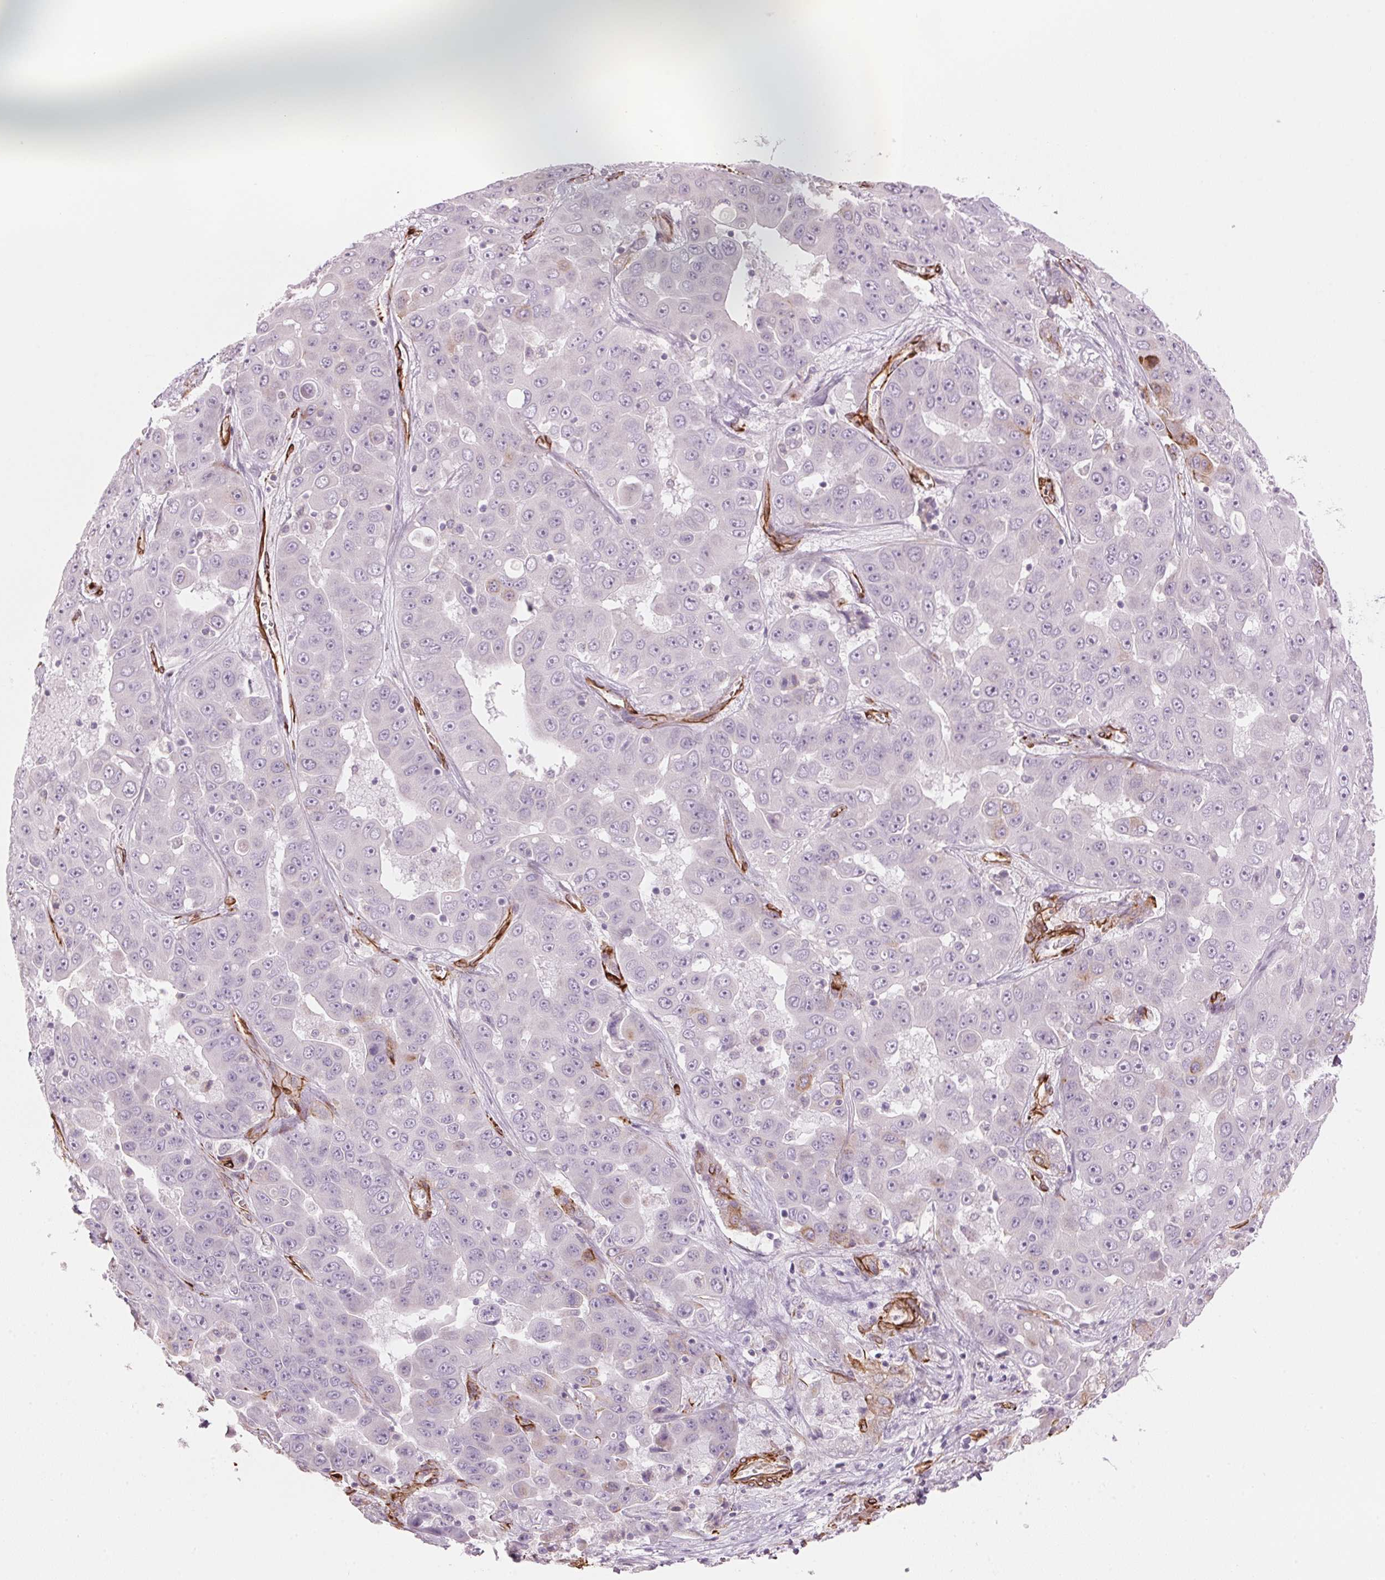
{"staining": {"intensity": "negative", "quantity": "none", "location": "none"}, "tissue": "liver cancer", "cell_type": "Tumor cells", "image_type": "cancer", "snomed": [{"axis": "morphology", "description": "Cholangiocarcinoma"}, {"axis": "topography", "description": "Liver"}], "caption": "An IHC image of liver cancer (cholangiocarcinoma) is shown. There is no staining in tumor cells of liver cancer (cholangiocarcinoma).", "gene": "CLPS", "patient": {"sex": "female", "age": 52}}